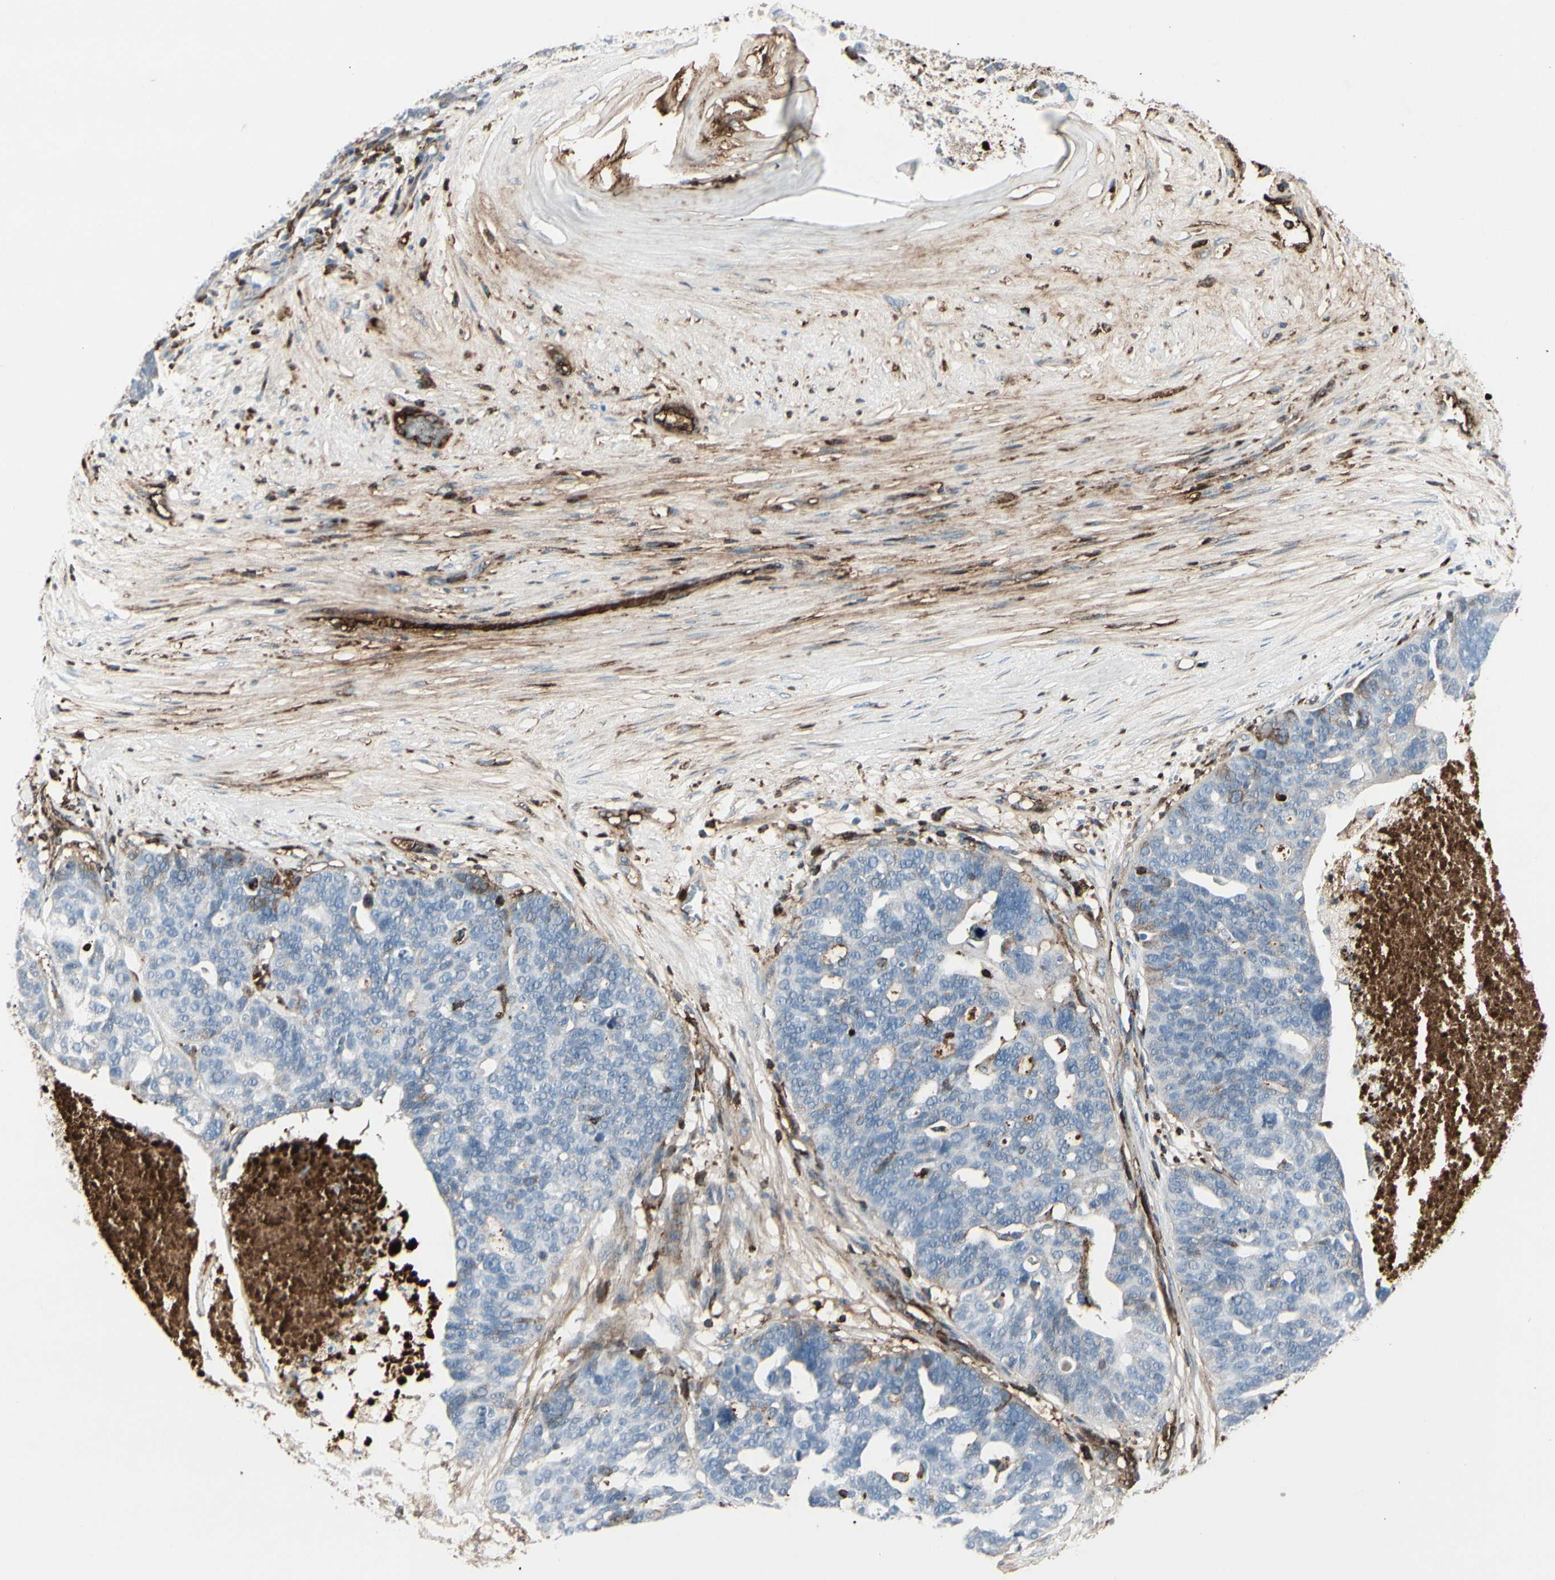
{"staining": {"intensity": "weak", "quantity": "<25%", "location": "cytoplasmic/membranous"}, "tissue": "ovarian cancer", "cell_type": "Tumor cells", "image_type": "cancer", "snomed": [{"axis": "morphology", "description": "Cystadenocarcinoma, serous, NOS"}, {"axis": "topography", "description": "Ovary"}], "caption": "Serous cystadenocarcinoma (ovarian) stained for a protein using immunohistochemistry displays no staining tumor cells.", "gene": "IGHG1", "patient": {"sex": "female", "age": 59}}